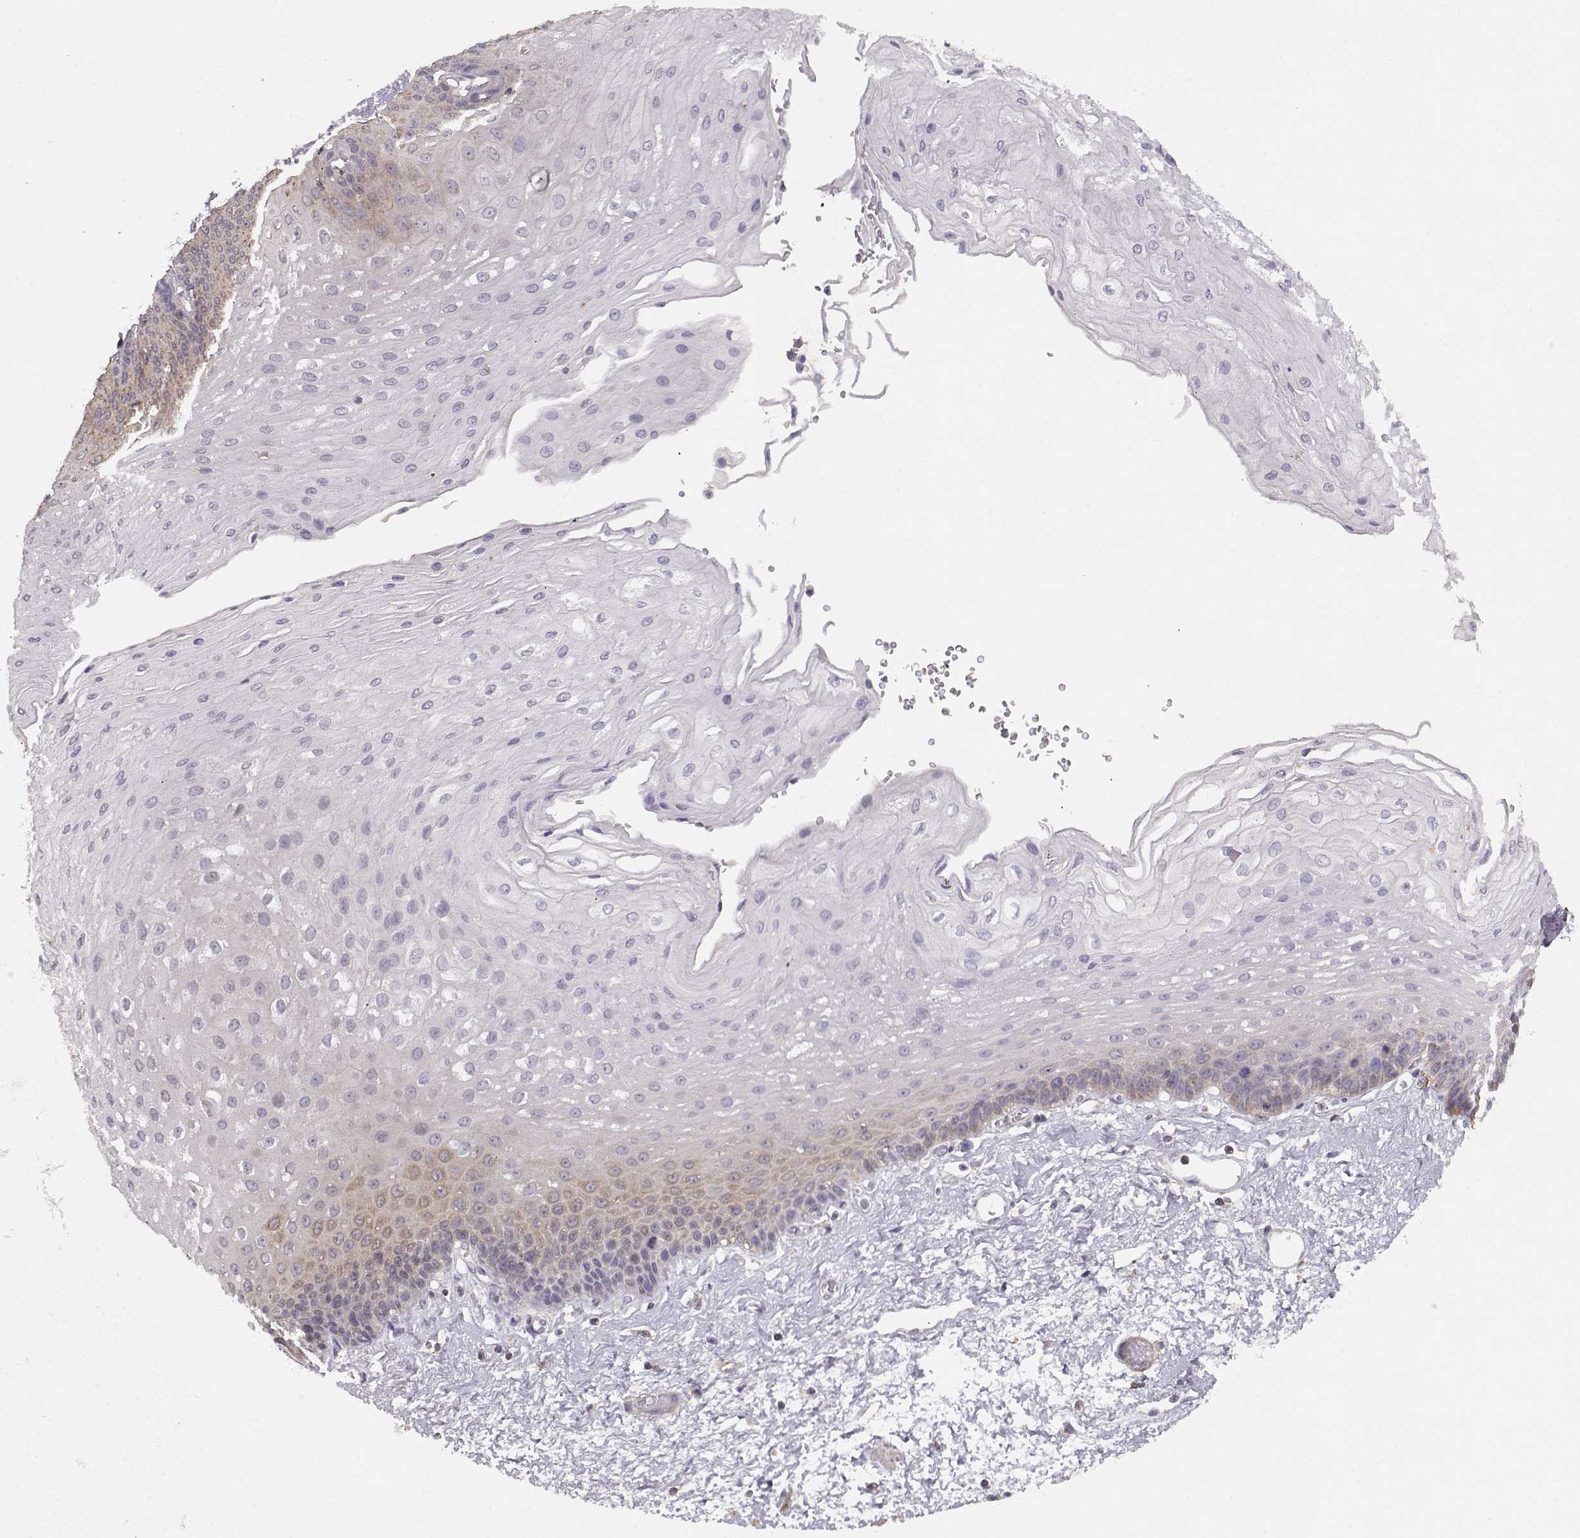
{"staining": {"intensity": "moderate", "quantity": "<25%", "location": "cytoplasmic/membranous"}, "tissue": "esophagus", "cell_type": "Squamous epithelial cells", "image_type": "normal", "snomed": [{"axis": "morphology", "description": "Normal tissue, NOS"}, {"axis": "topography", "description": "Esophagus"}], "caption": "High-magnification brightfield microscopy of normal esophagus stained with DAB (brown) and counterstained with hematoxylin (blue). squamous epithelial cells exhibit moderate cytoplasmic/membranous positivity is present in about<25% of cells. The protein is stained brown, and the nuclei are stained in blue (DAB IHC with brightfield microscopy, high magnification).", "gene": "DAPL1", "patient": {"sex": "female", "age": 62}}